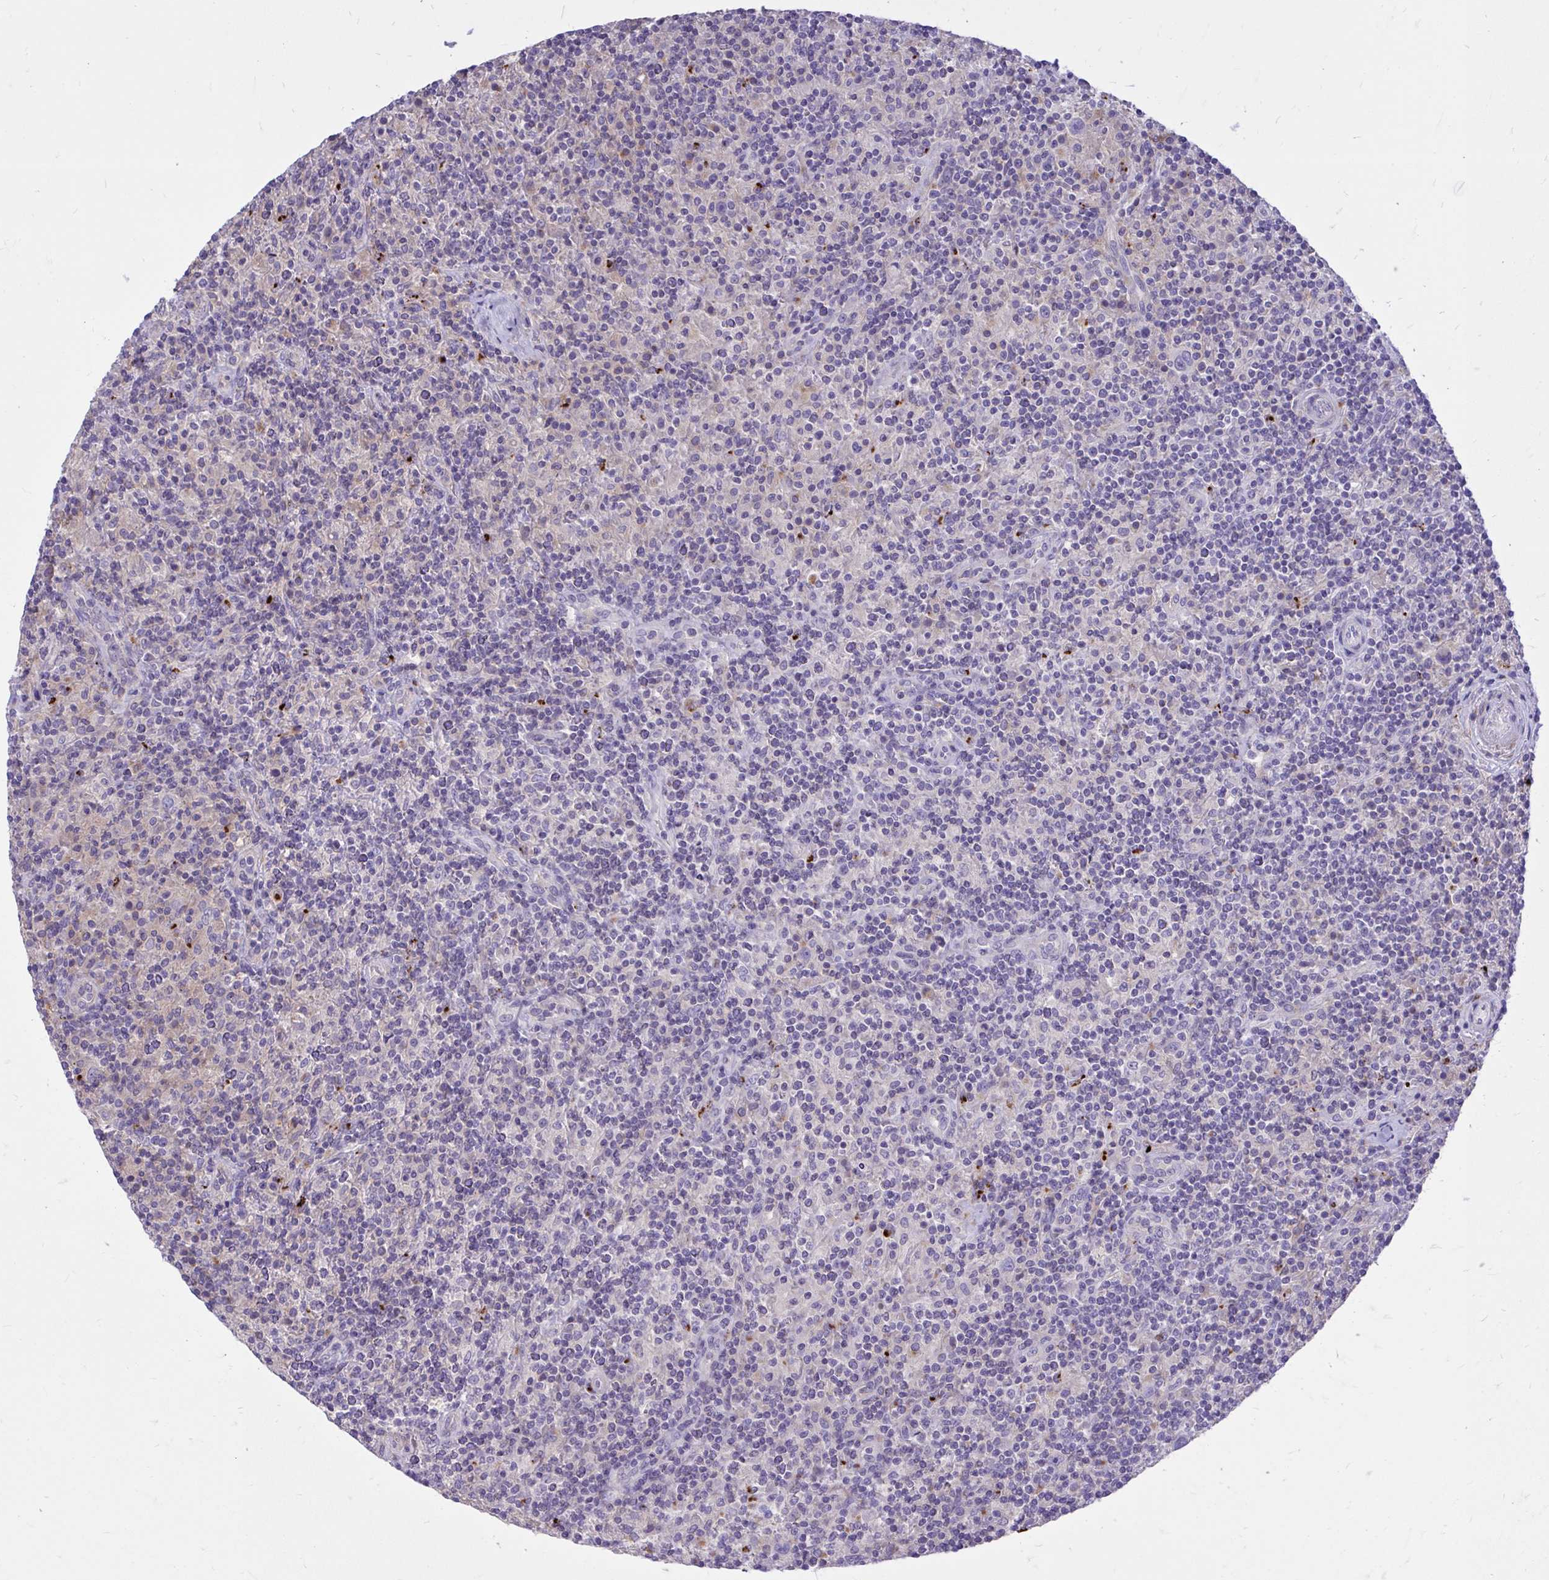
{"staining": {"intensity": "negative", "quantity": "none", "location": "none"}, "tissue": "lymphoma", "cell_type": "Tumor cells", "image_type": "cancer", "snomed": [{"axis": "morphology", "description": "Hodgkin's disease, NOS"}, {"axis": "topography", "description": "Lymph node"}], "caption": "A high-resolution micrograph shows immunohistochemistry staining of lymphoma, which reveals no significant expression in tumor cells.", "gene": "TP53I11", "patient": {"sex": "male", "age": 70}}